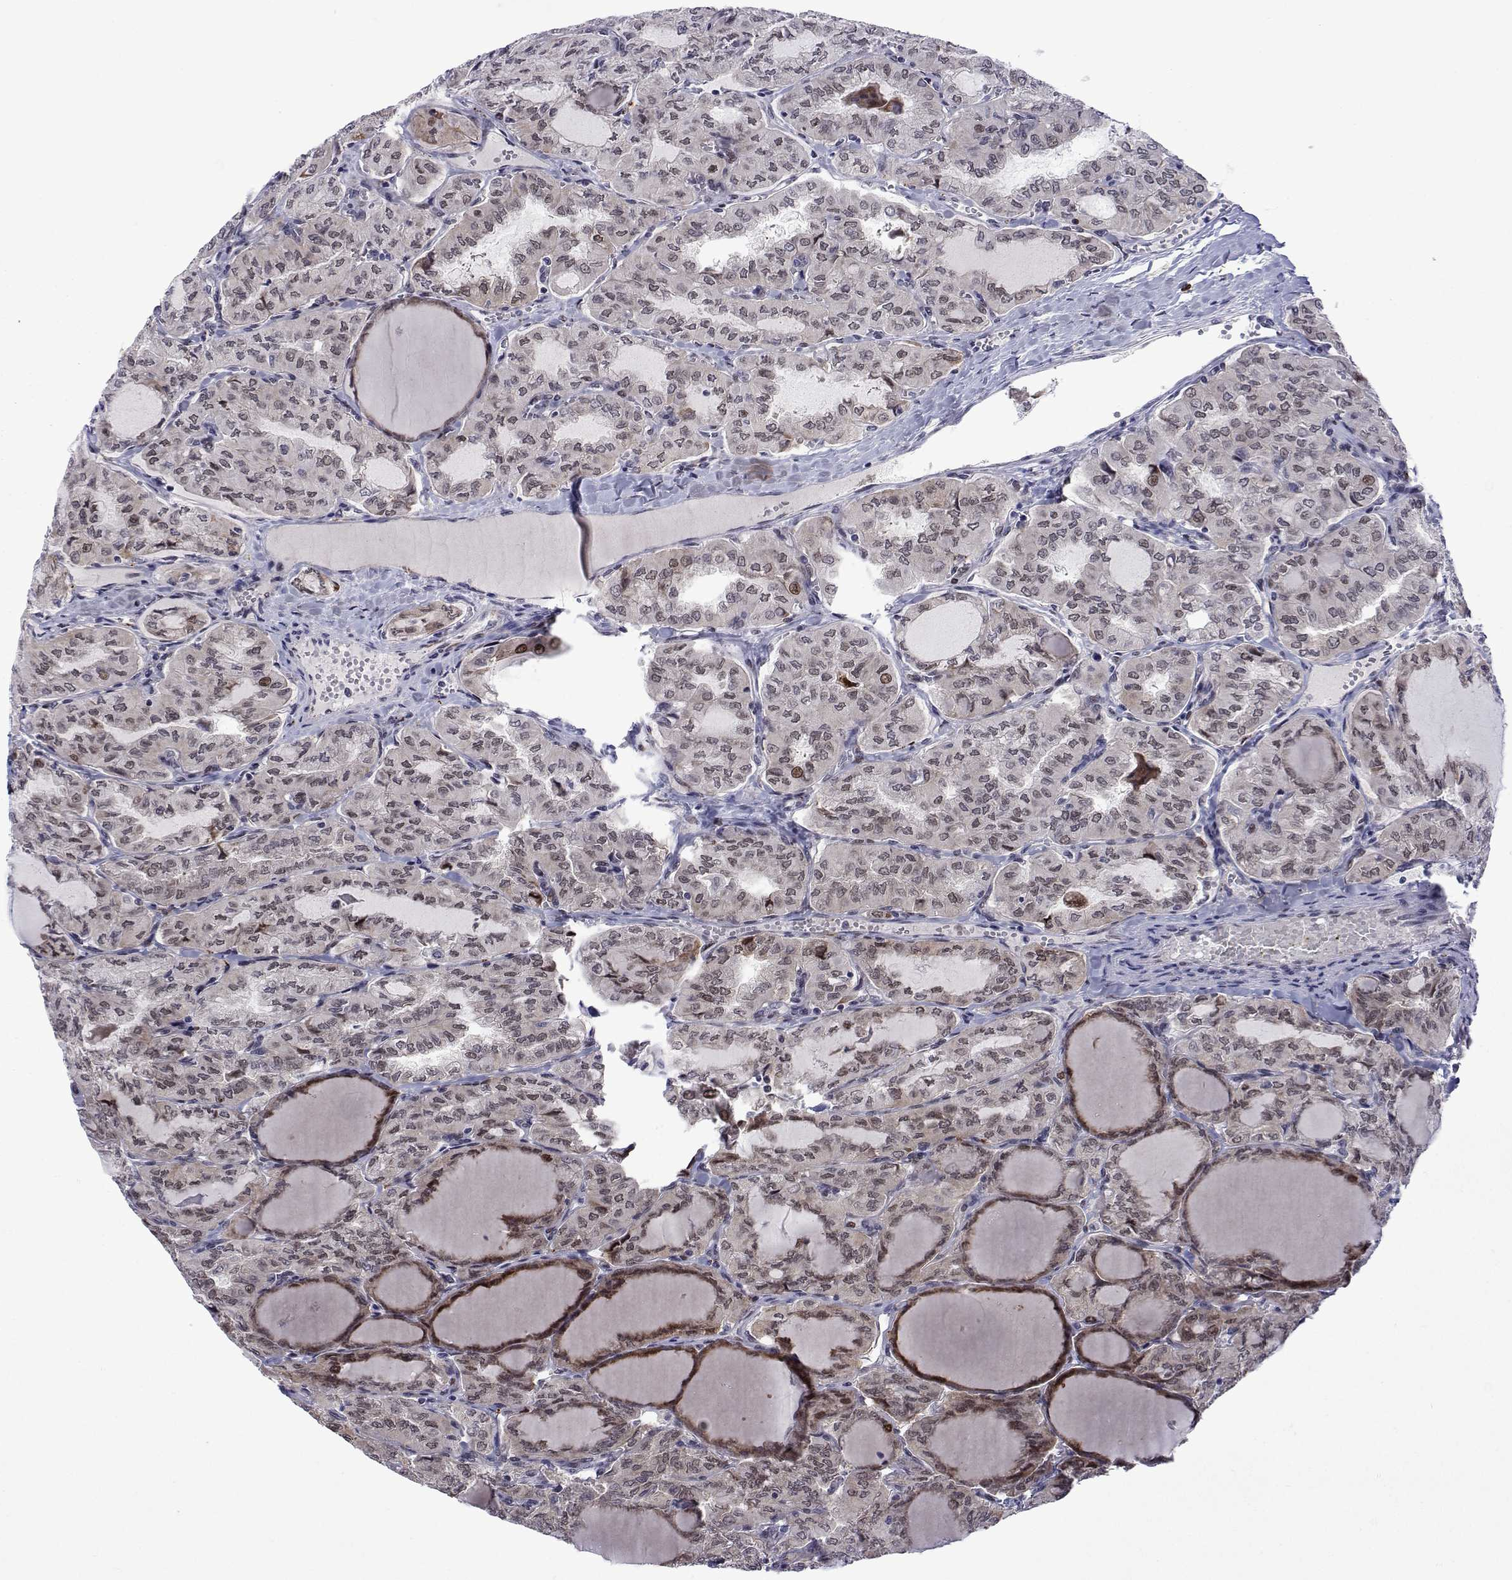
{"staining": {"intensity": "weak", "quantity": "25%-75%", "location": "nuclear"}, "tissue": "thyroid cancer", "cell_type": "Tumor cells", "image_type": "cancer", "snomed": [{"axis": "morphology", "description": "Papillary adenocarcinoma, NOS"}, {"axis": "topography", "description": "Thyroid gland"}], "caption": "Tumor cells demonstrate low levels of weak nuclear positivity in about 25%-75% of cells in human thyroid cancer.", "gene": "EFCAB3", "patient": {"sex": "male", "age": 20}}